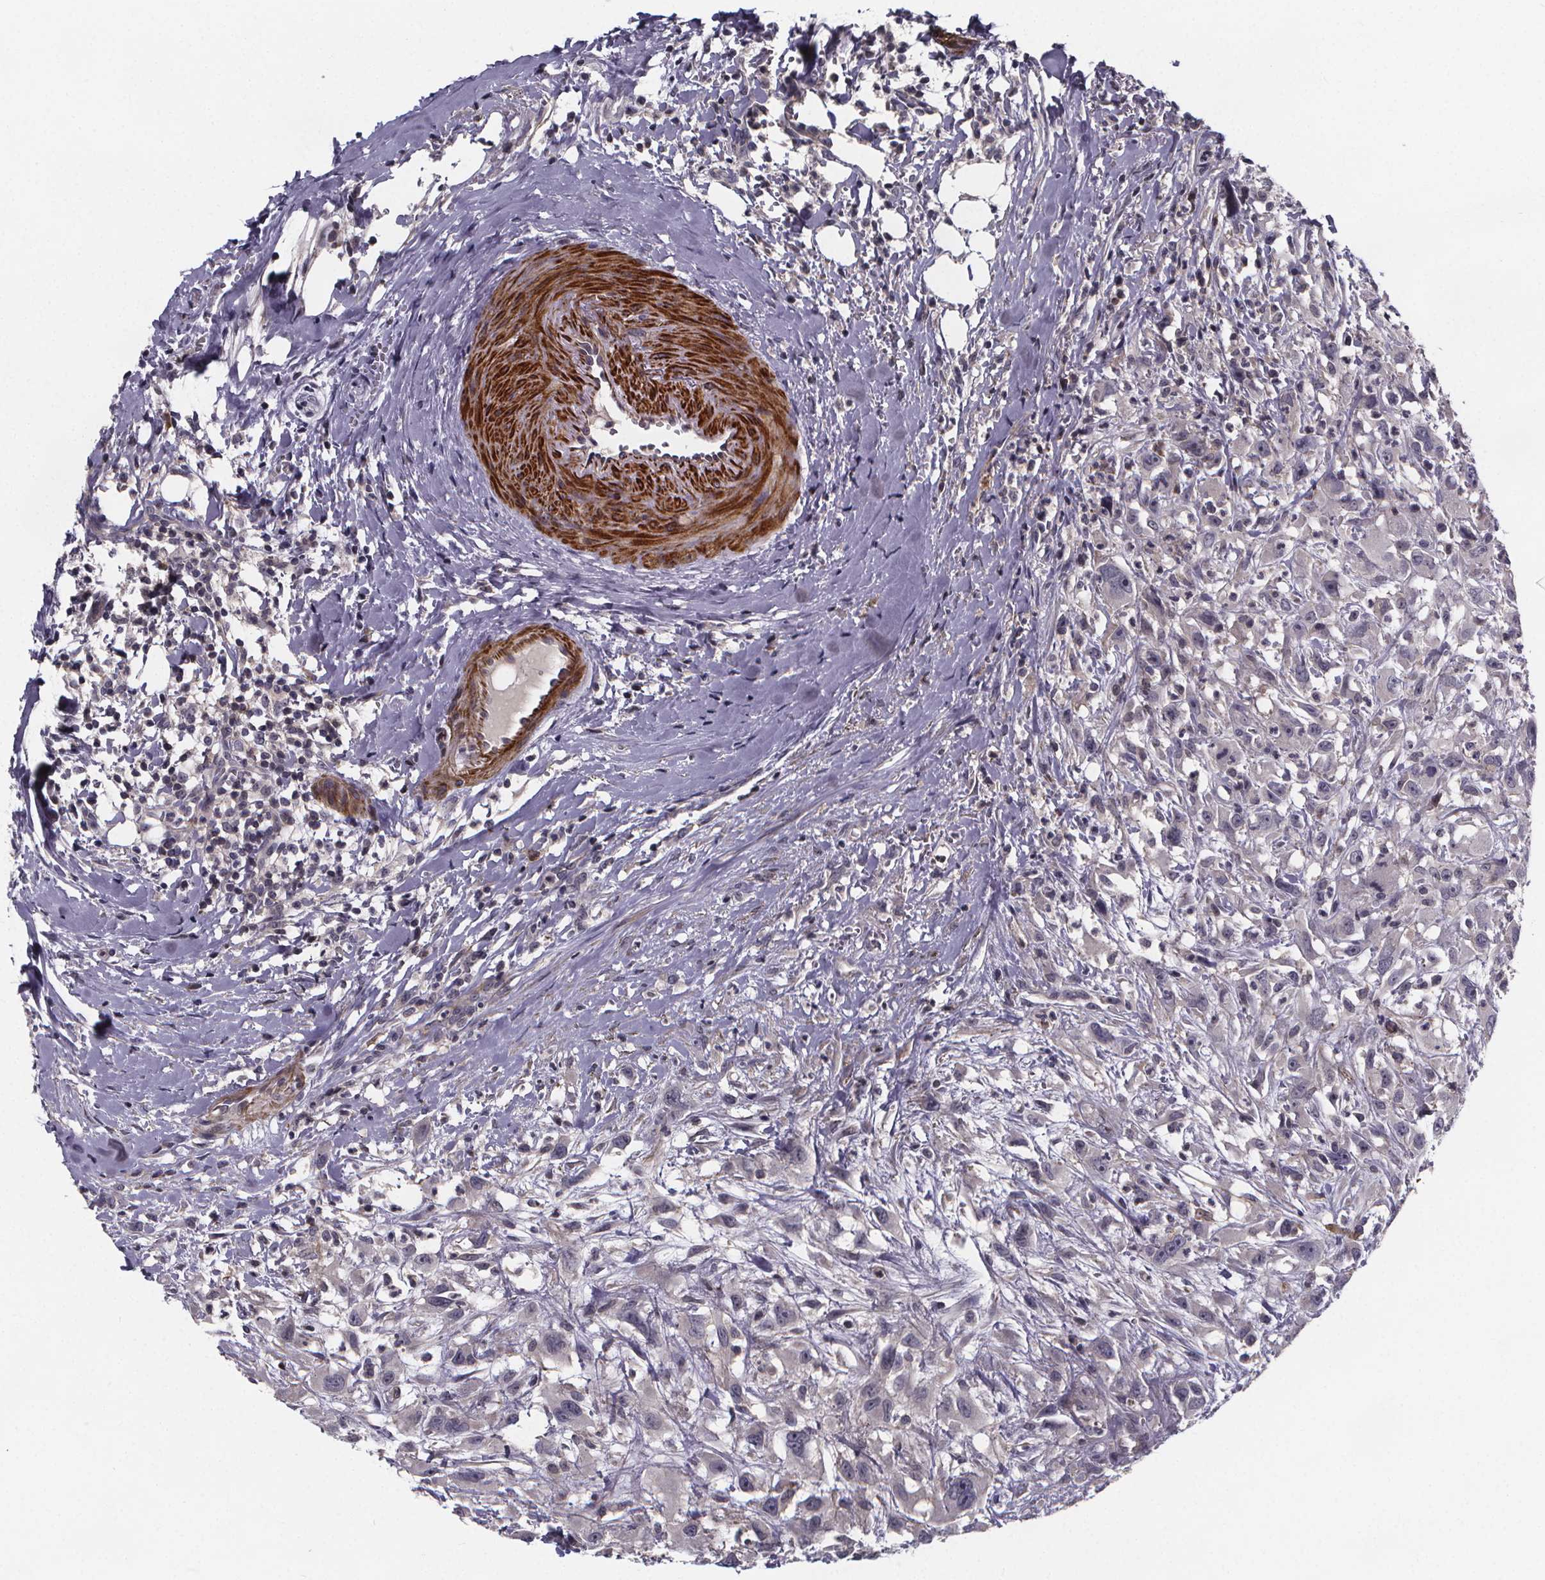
{"staining": {"intensity": "negative", "quantity": "none", "location": "none"}, "tissue": "head and neck cancer", "cell_type": "Tumor cells", "image_type": "cancer", "snomed": [{"axis": "morphology", "description": "Squamous cell carcinoma, NOS"}, {"axis": "morphology", "description": "Squamous cell carcinoma, metastatic, NOS"}, {"axis": "topography", "description": "Oral tissue"}, {"axis": "topography", "description": "Head-Neck"}], "caption": "A micrograph of squamous cell carcinoma (head and neck) stained for a protein shows no brown staining in tumor cells.", "gene": "FBXW2", "patient": {"sex": "female", "age": 85}}